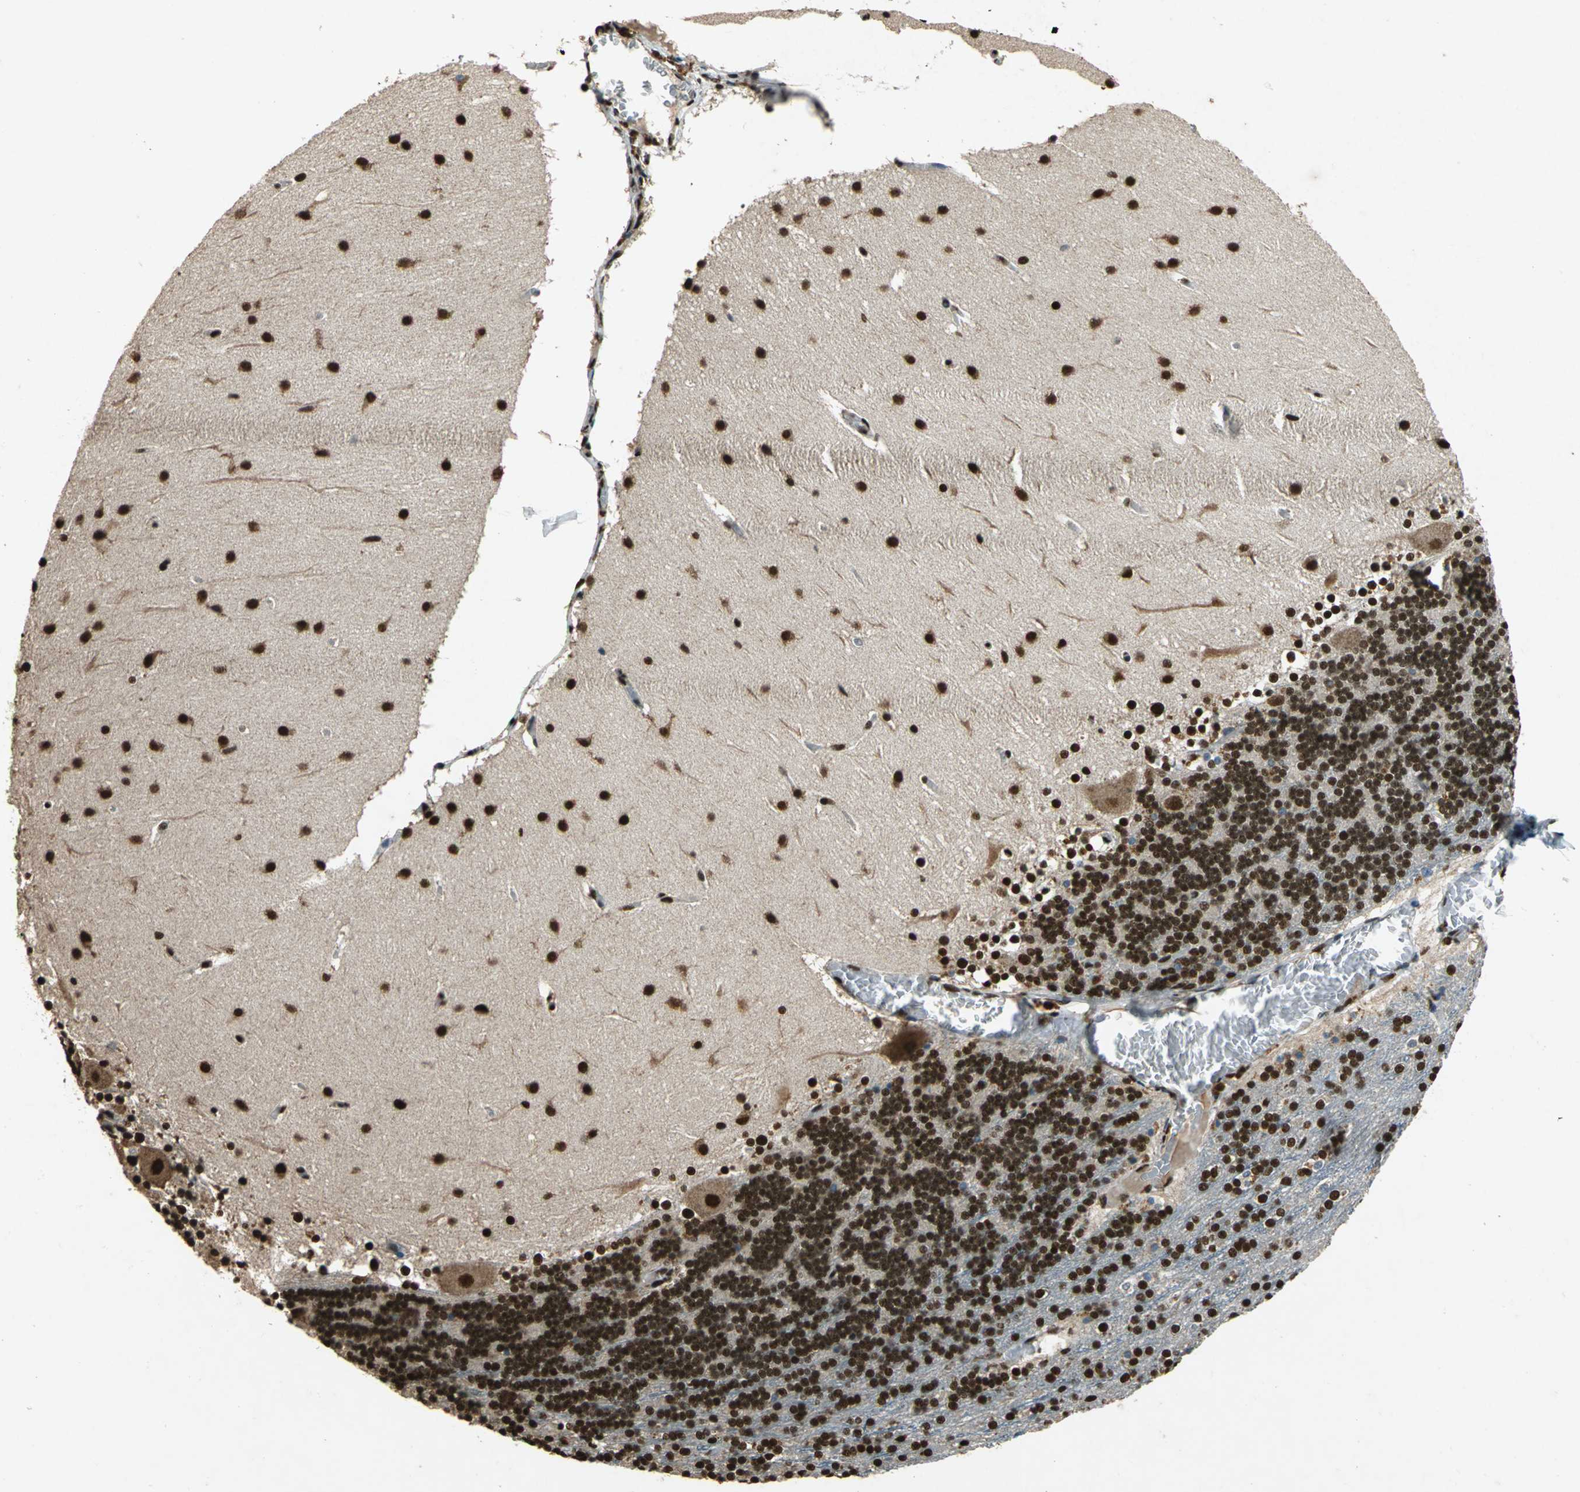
{"staining": {"intensity": "strong", "quantity": ">75%", "location": "nuclear"}, "tissue": "cerebellum", "cell_type": "Cells in granular layer", "image_type": "normal", "snomed": [{"axis": "morphology", "description": "Normal tissue, NOS"}, {"axis": "topography", "description": "Cerebellum"}], "caption": "Immunohistochemical staining of unremarkable human cerebellum exhibits high levels of strong nuclear staining in about >75% of cells in granular layer.", "gene": "MTA2", "patient": {"sex": "female", "age": 19}}